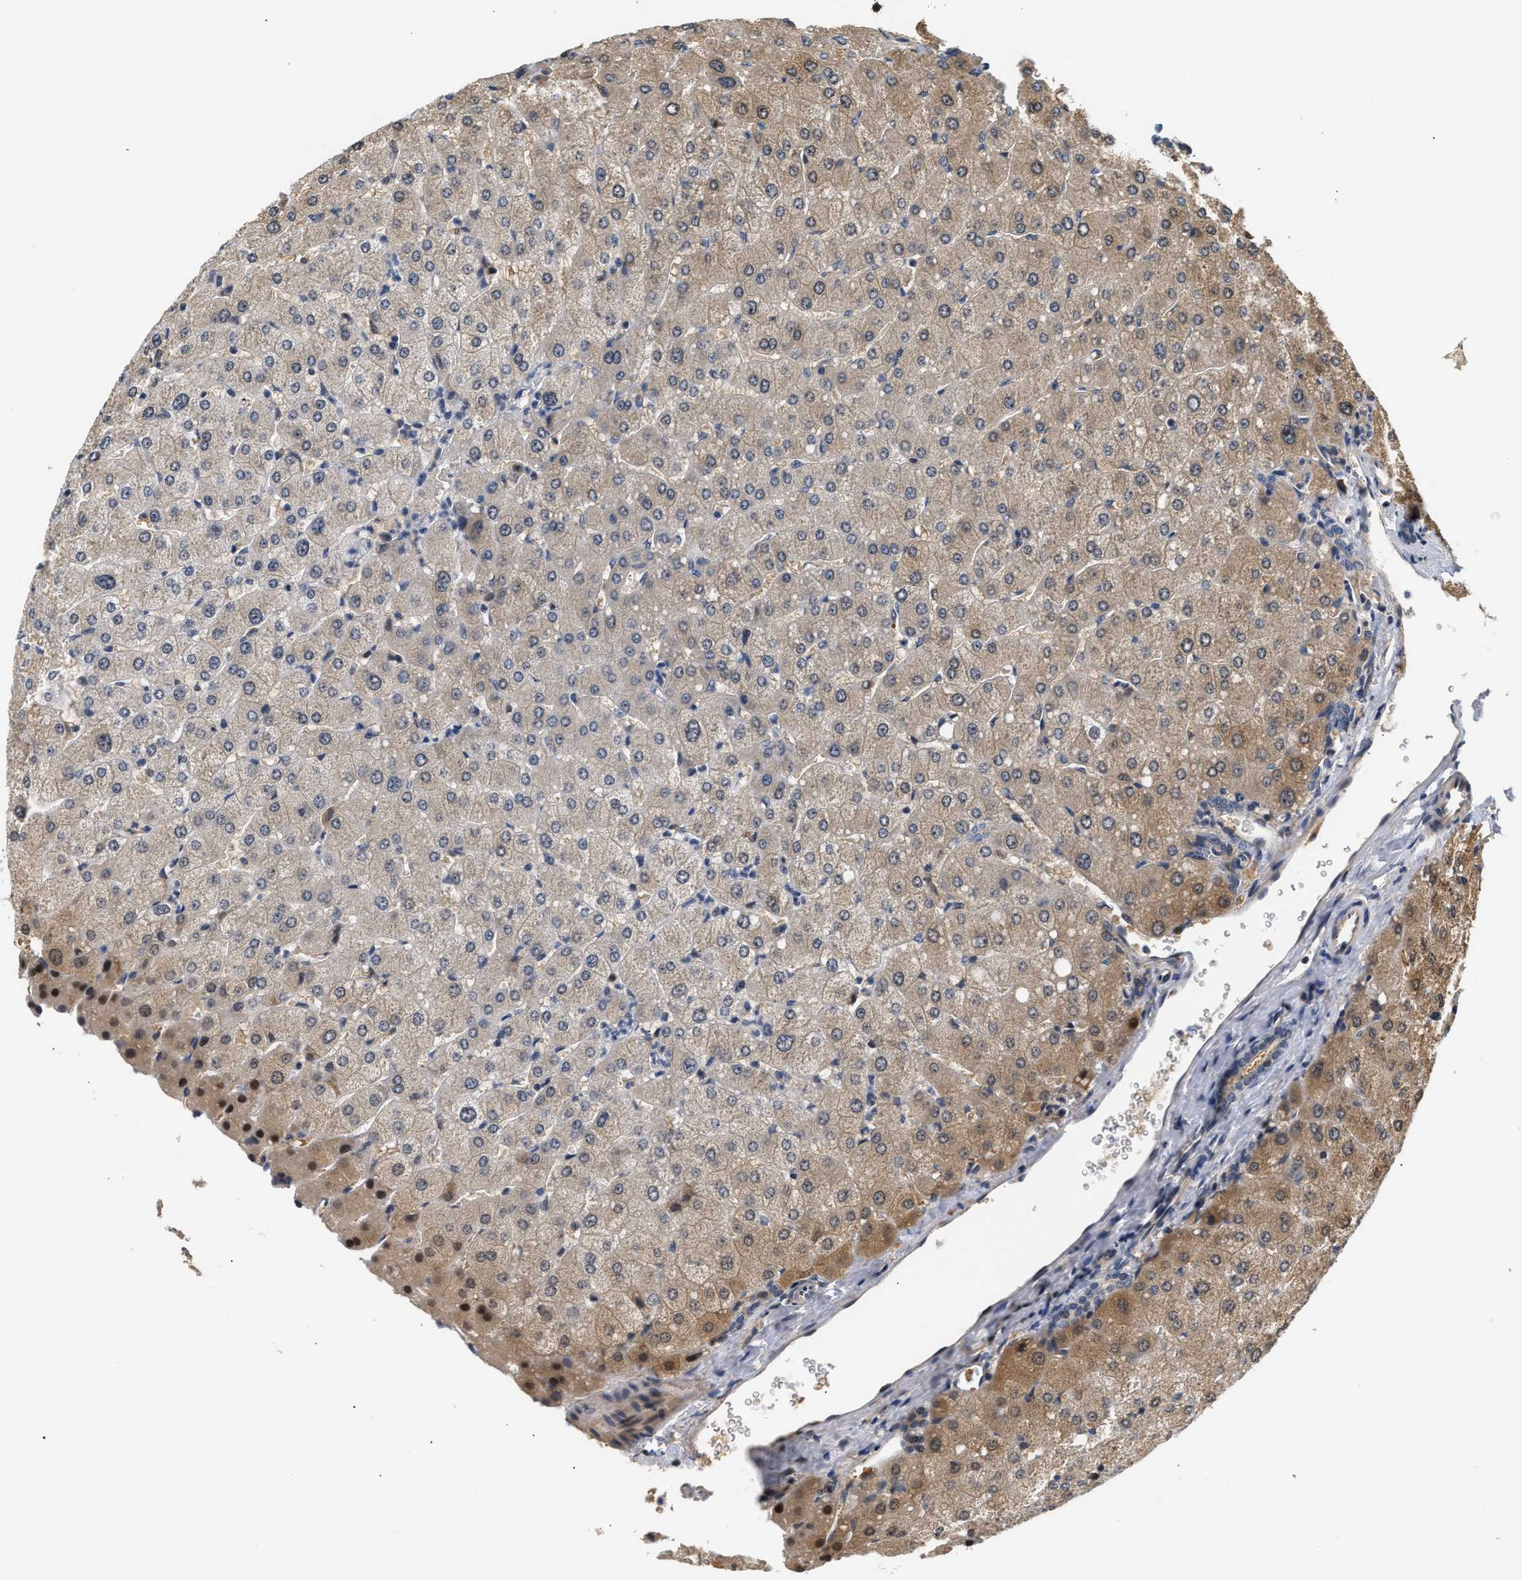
{"staining": {"intensity": "weak", "quantity": "<25%", "location": "cytoplasmic/membranous"}, "tissue": "liver", "cell_type": "Cholangiocytes", "image_type": "normal", "snomed": [{"axis": "morphology", "description": "Normal tissue, NOS"}, {"axis": "topography", "description": "Liver"}], "caption": "DAB immunohistochemical staining of benign liver reveals no significant positivity in cholangiocytes. (DAB immunohistochemistry, high magnification).", "gene": "TNIP2", "patient": {"sex": "male", "age": 55}}